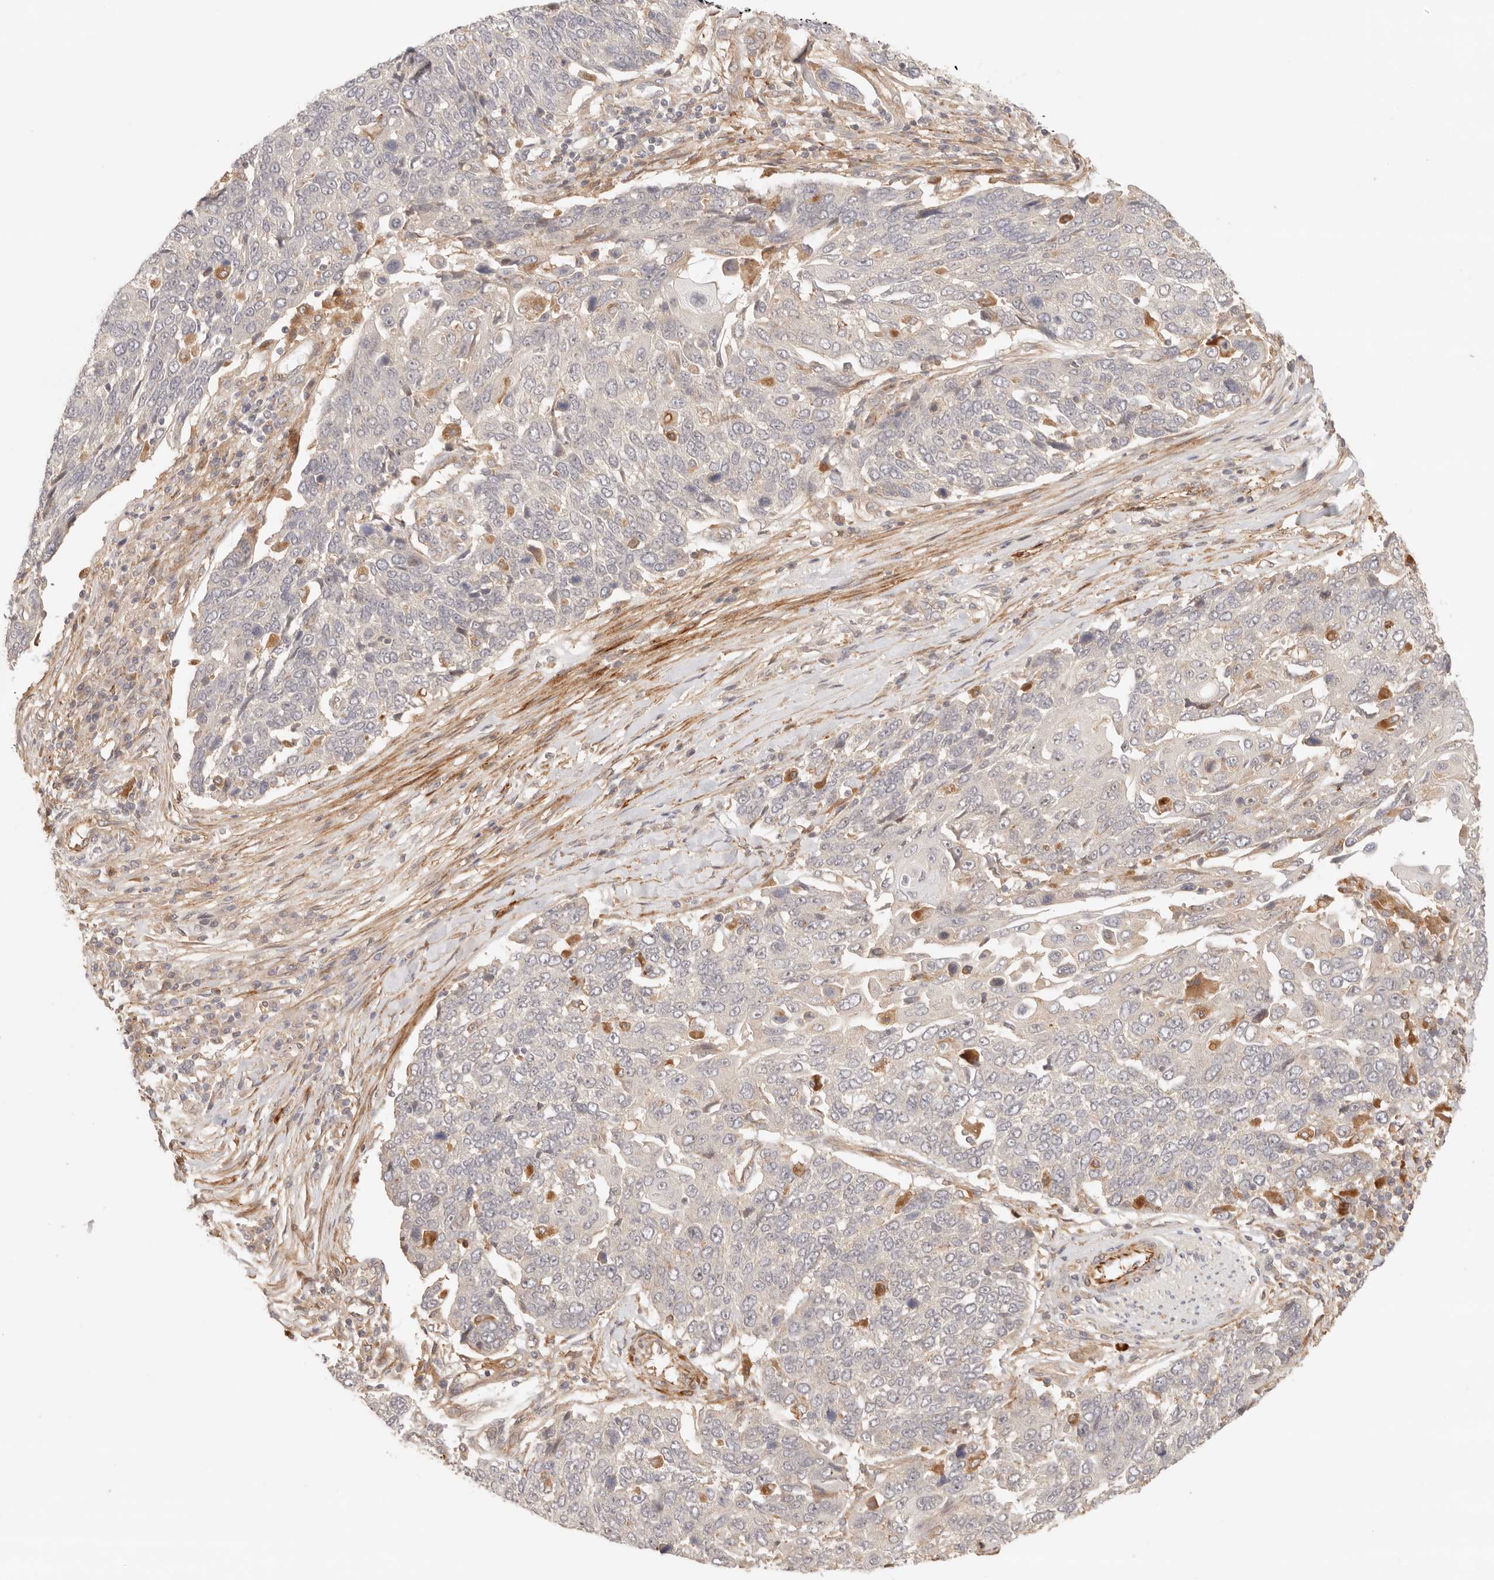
{"staining": {"intensity": "negative", "quantity": "none", "location": "none"}, "tissue": "lung cancer", "cell_type": "Tumor cells", "image_type": "cancer", "snomed": [{"axis": "morphology", "description": "Squamous cell carcinoma, NOS"}, {"axis": "topography", "description": "Lung"}], "caption": "DAB (3,3'-diaminobenzidine) immunohistochemical staining of human lung cancer displays no significant positivity in tumor cells.", "gene": "IL1R2", "patient": {"sex": "male", "age": 66}}